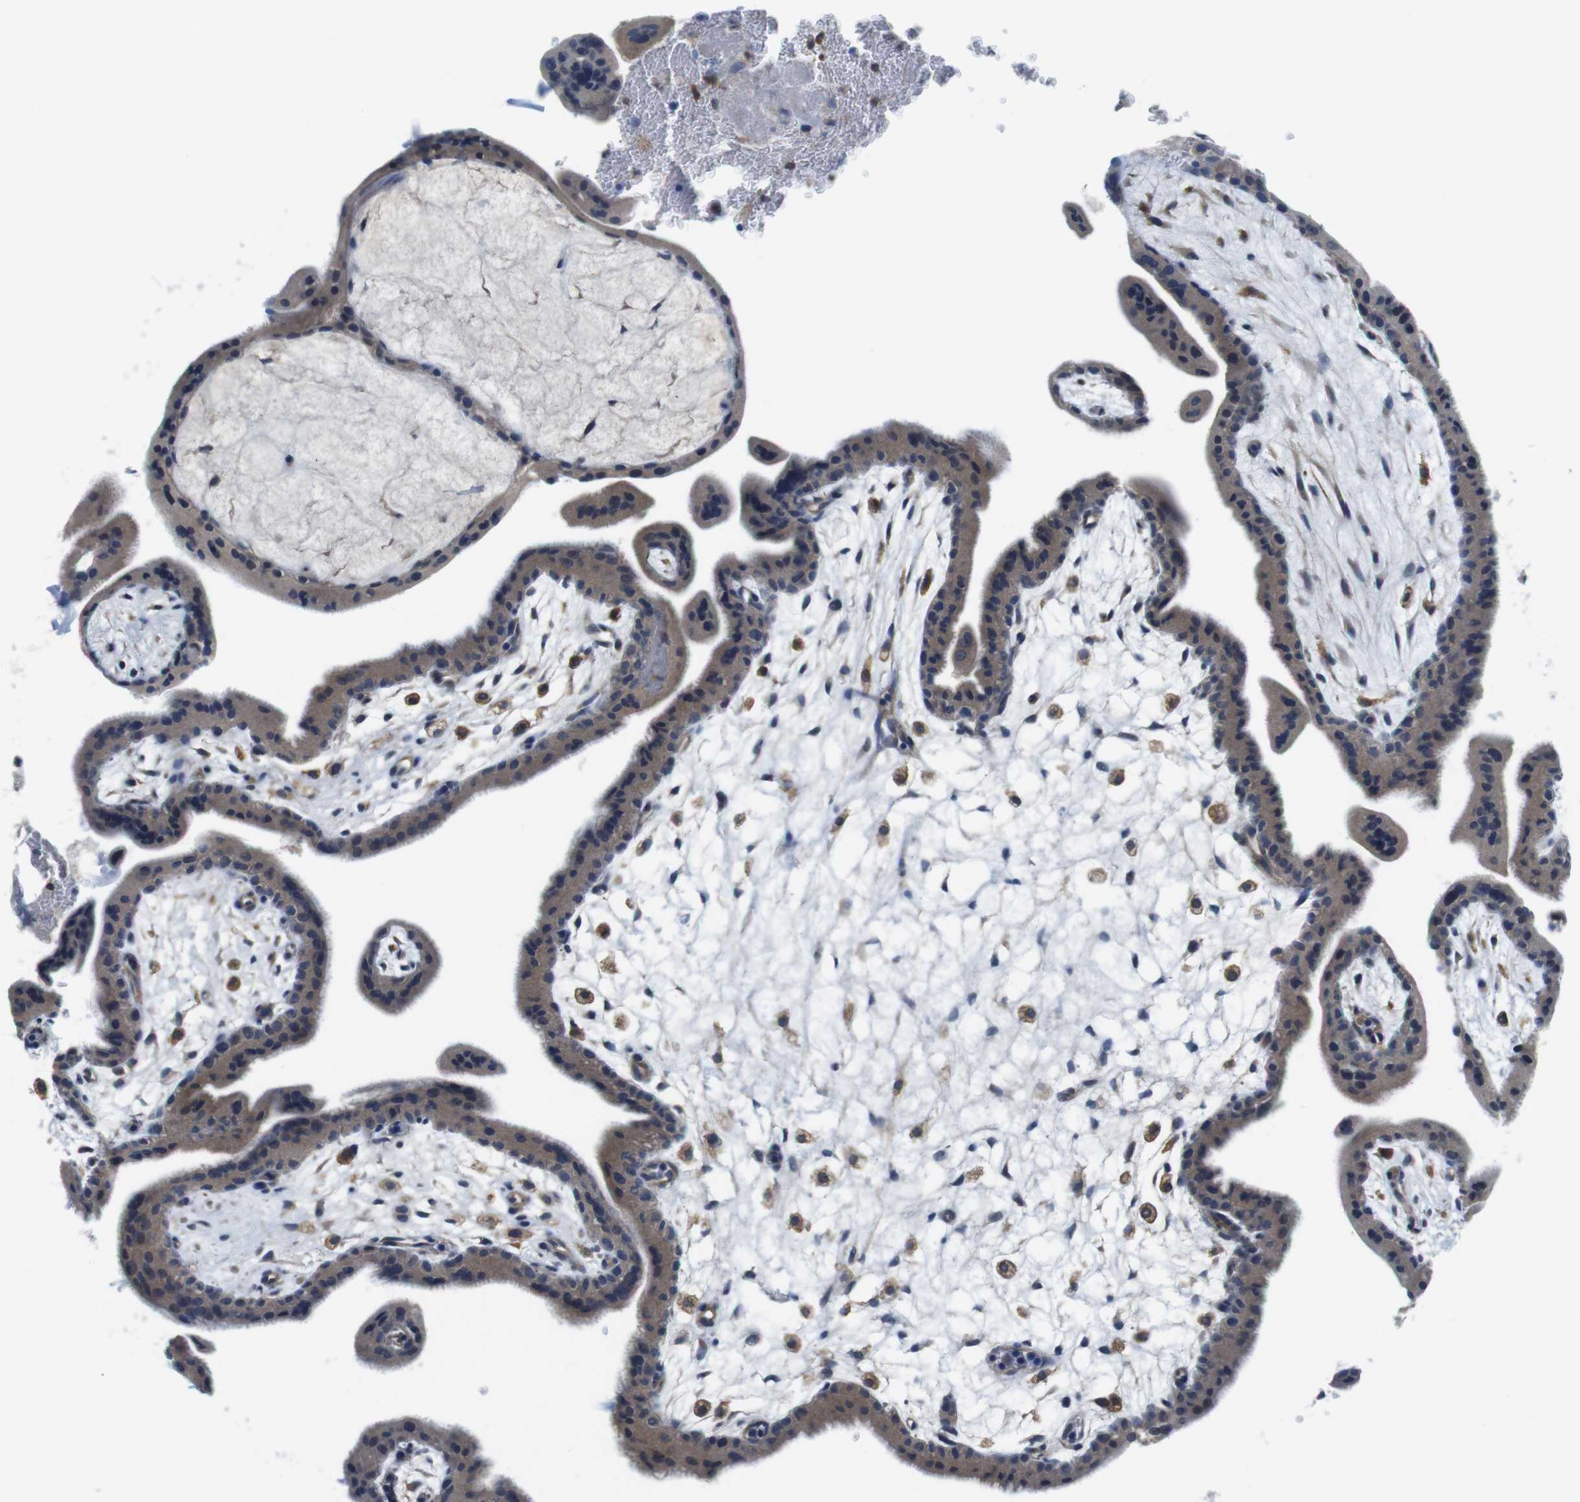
{"staining": {"intensity": "weak", "quantity": ">75%", "location": "cytoplasmic/membranous"}, "tissue": "placenta", "cell_type": "Trophoblastic cells", "image_type": "normal", "snomed": [{"axis": "morphology", "description": "Normal tissue, NOS"}, {"axis": "topography", "description": "Placenta"}], "caption": "An IHC histopathology image of unremarkable tissue is shown. Protein staining in brown highlights weak cytoplasmic/membranous positivity in placenta within trophoblastic cells.", "gene": "PIK3CD", "patient": {"sex": "female", "age": 35}}